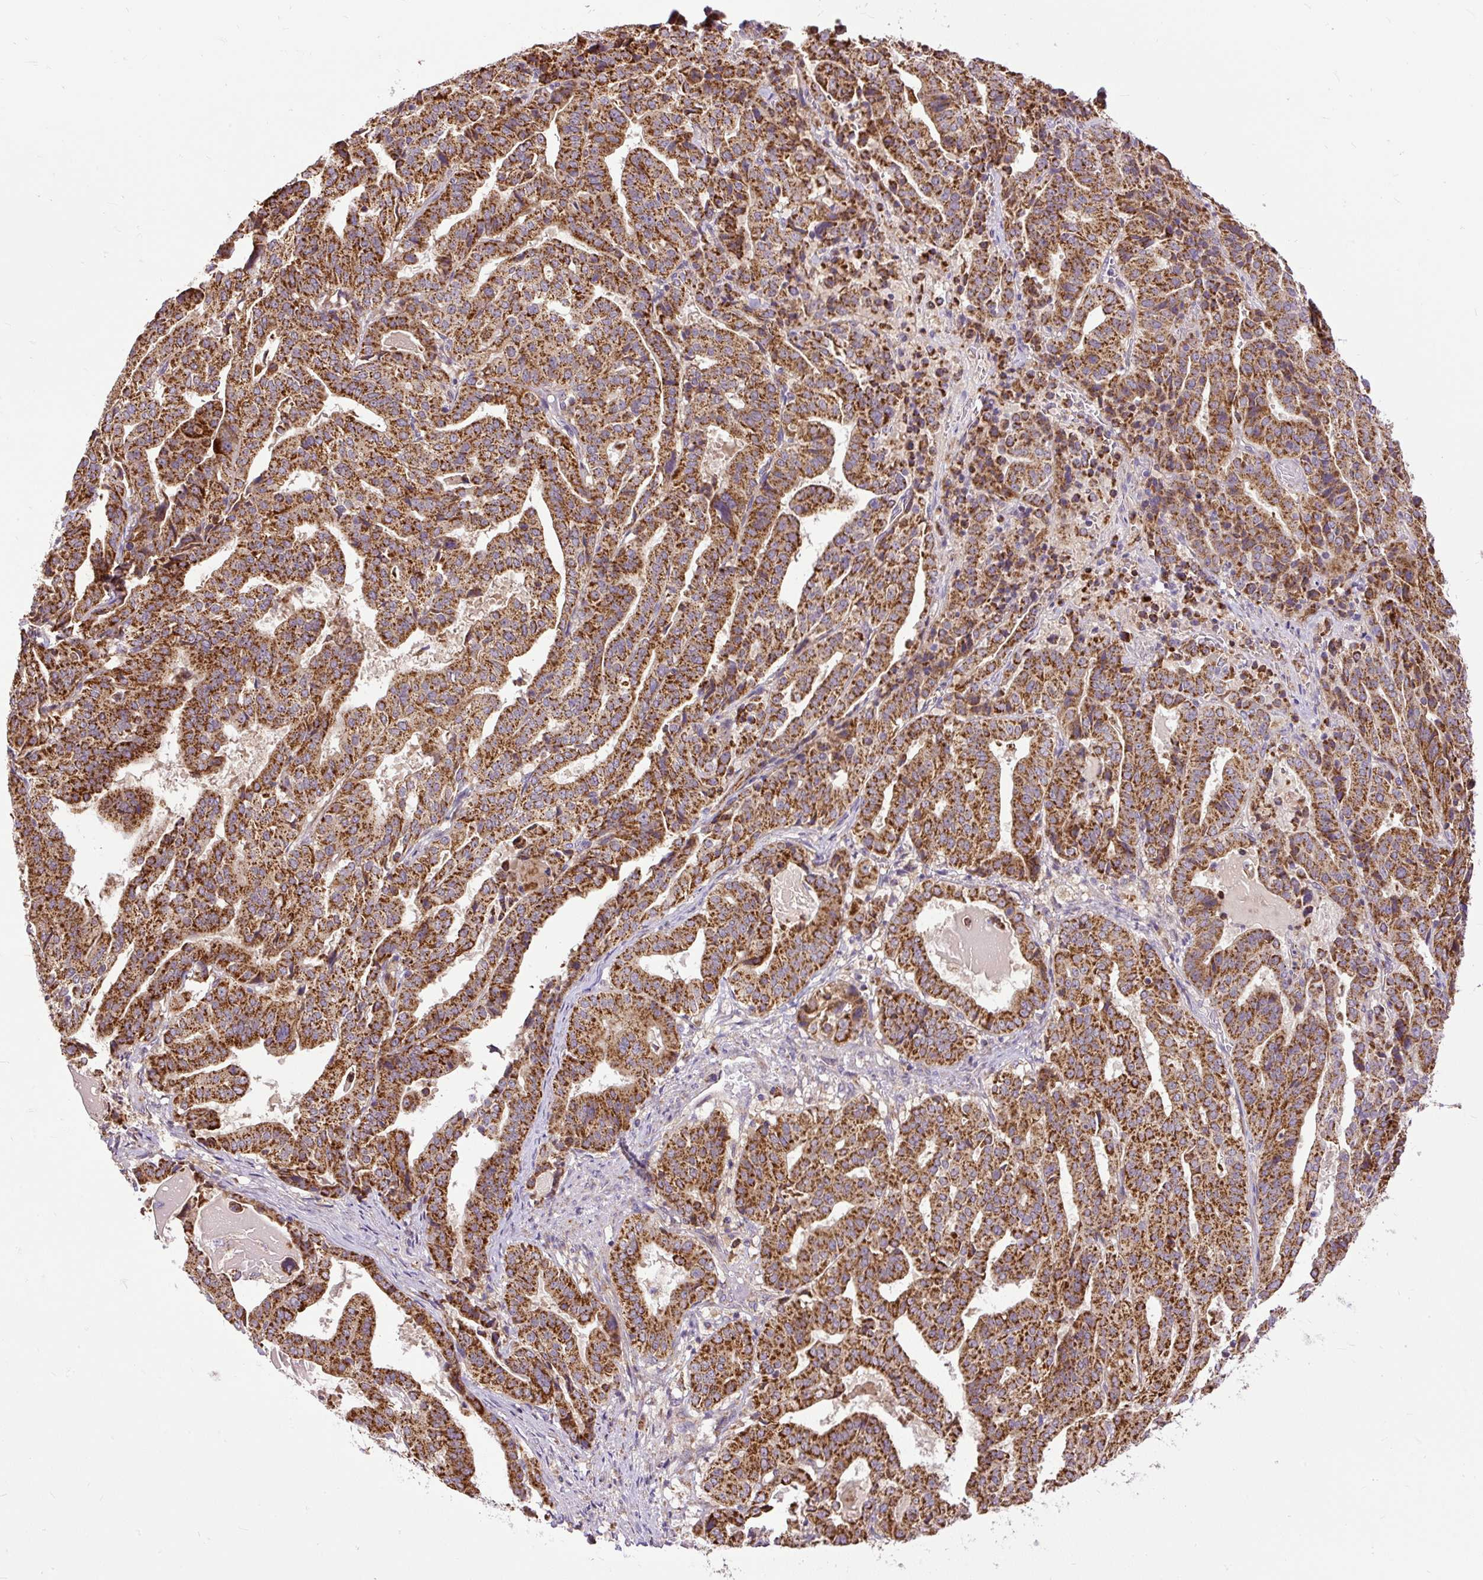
{"staining": {"intensity": "strong", "quantity": ">75%", "location": "cytoplasmic/membranous"}, "tissue": "stomach cancer", "cell_type": "Tumor cells", "image_type": "cancer", "snomed": [{"axis": "morphology", "description": "Adenocarcinoma, NOS"}, {"axis": "topography", "description": "Stomach"}], "caption": "This photomicrograph exhibits stomach cancer stained with immunohistochemistry to label a protein in brown. The cytoplasmic/membranous of tumor cells show strong positivity for the protein. Nuclei are counter-stained blue.", "gene": "TM2D3", "patient": {"sex": "male", "age": 48}}